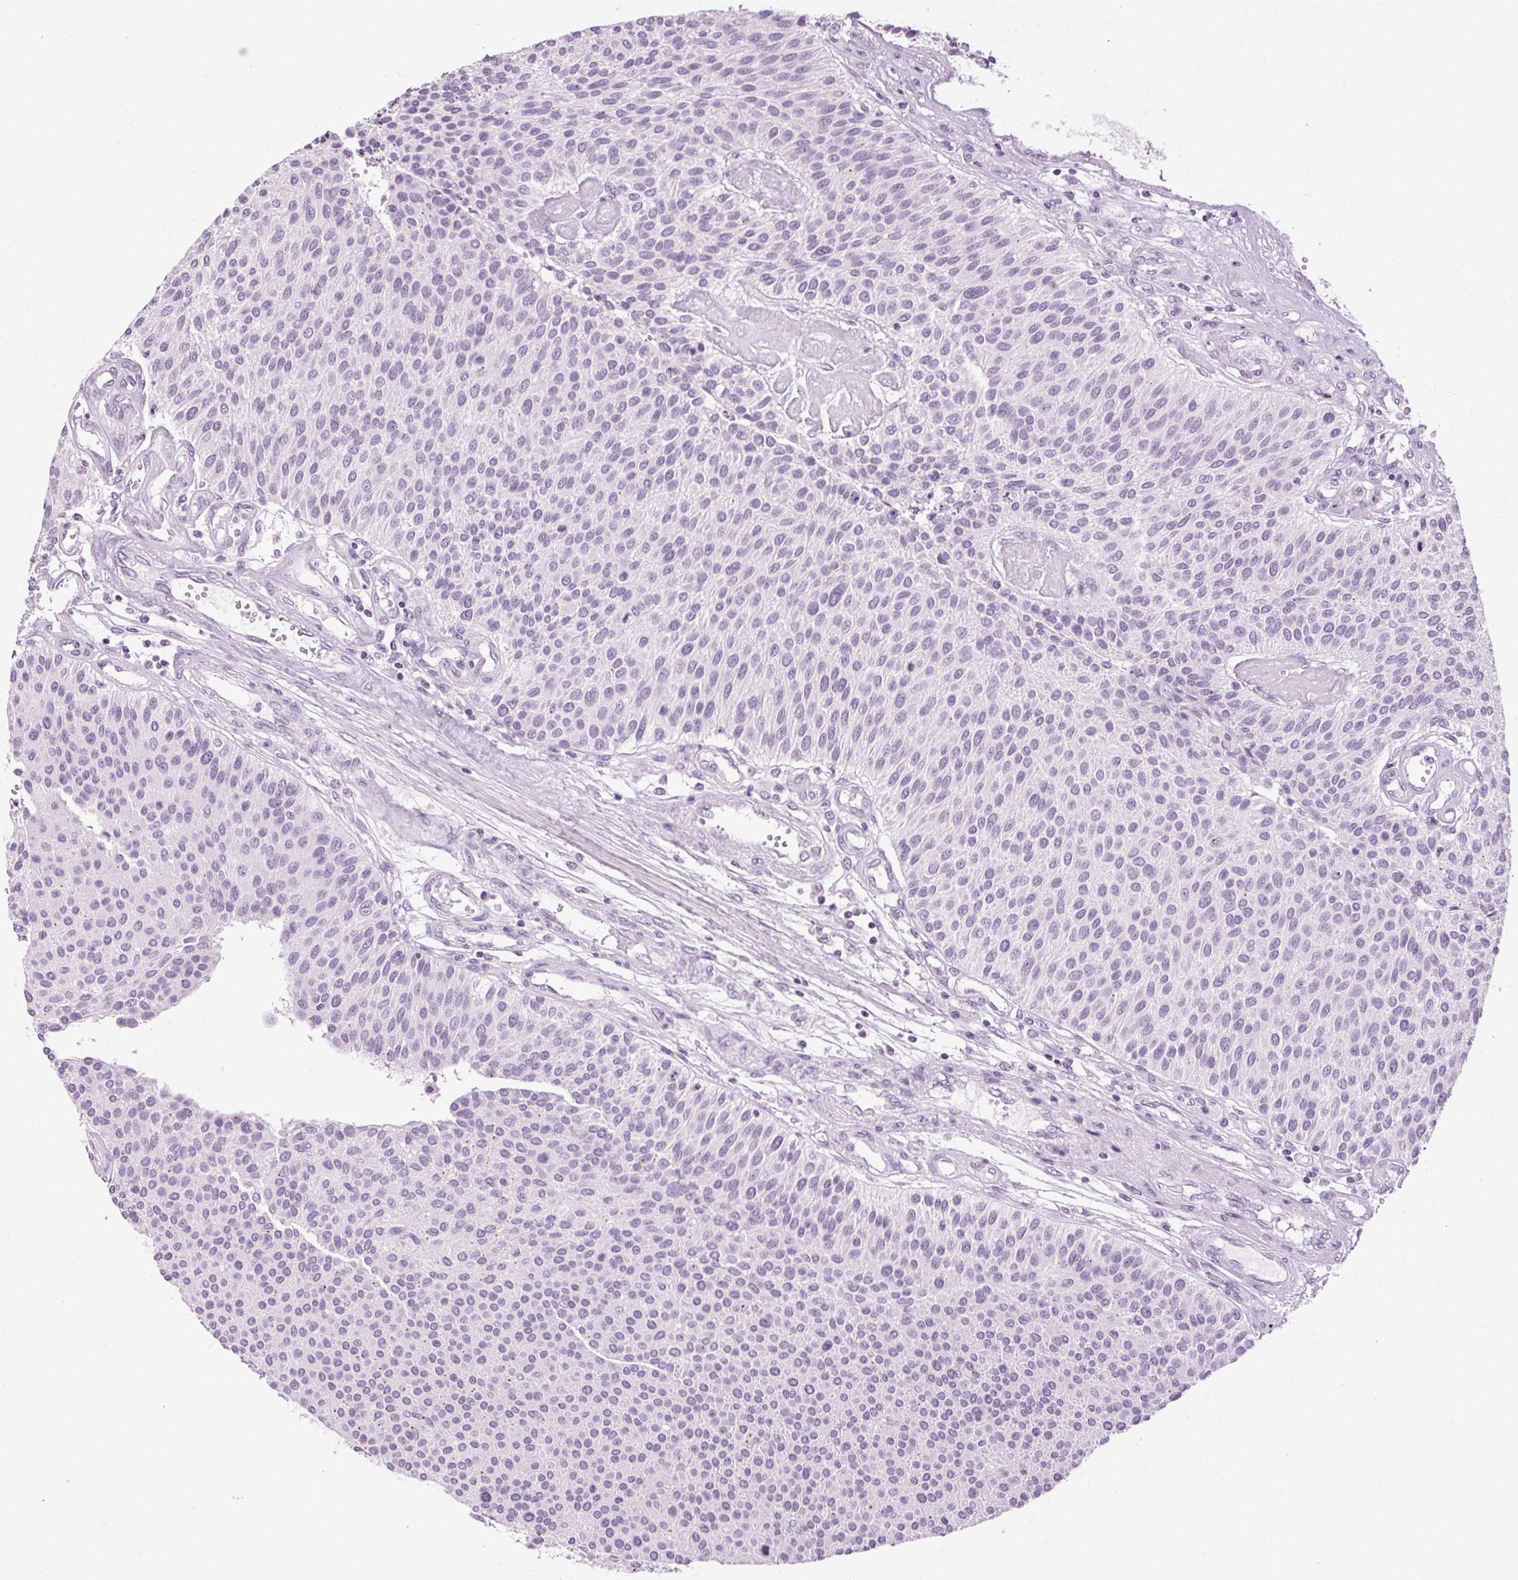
{"staining": {"intensity": "negative", "quantity": "none", "location": "none"}, "tissue": "urothelial cancer", "cell_type": "Tumor cells", "image_type": "cancer", "snomed": [{"axis": "morphology", "description": "Urothelial carcinoma, NOS"}, {"axis": "topography", "description": "Urinary bladder"}], "caption": "An immunohistochemistry image of urothelial cancer is shown. There is no staining in tumor cells of urothelial cancer.", "gene": "TMEM88B", "patient": {"sex": "male", "age": 55}}